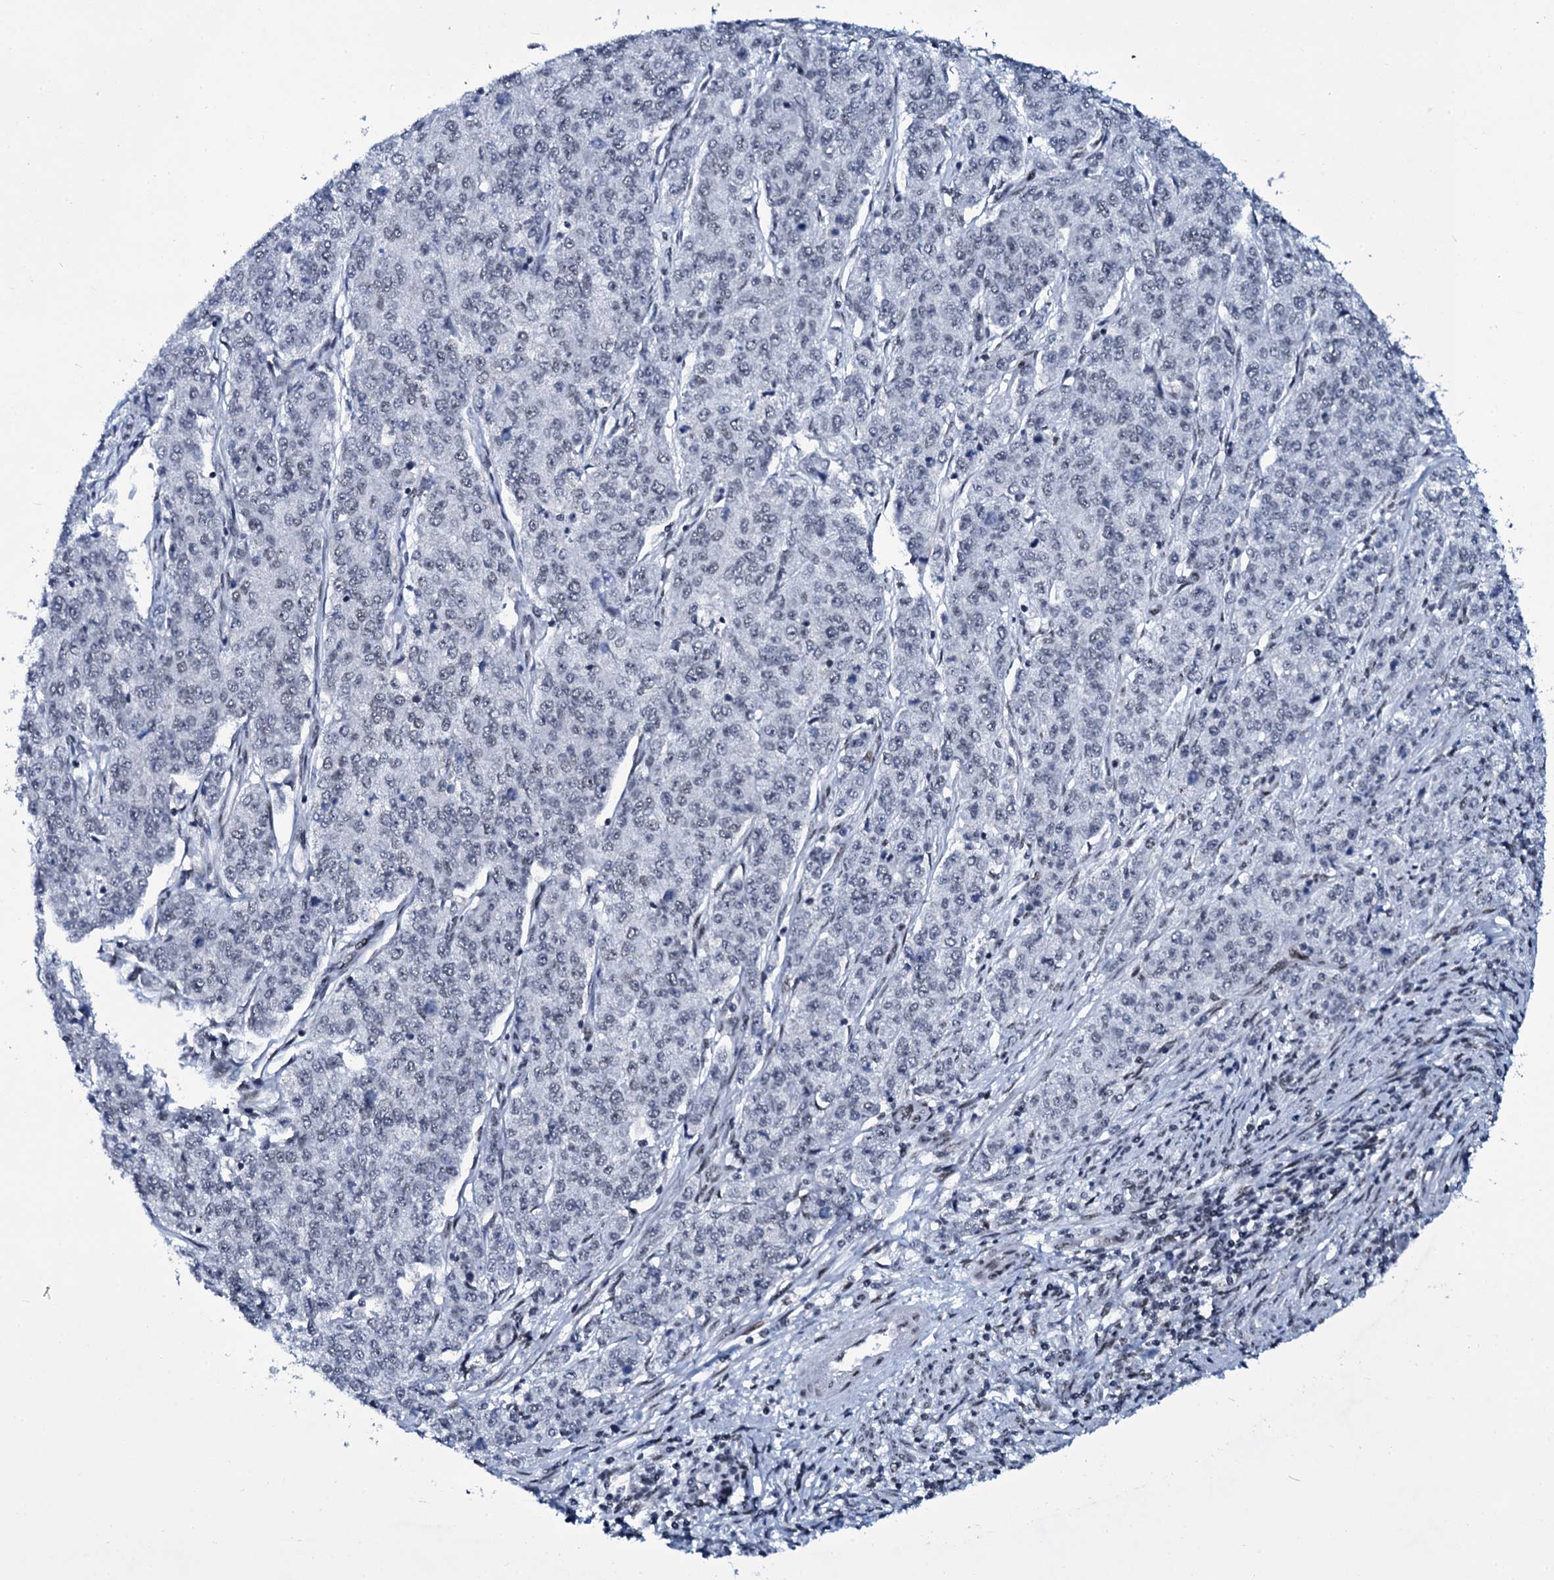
{"staining": {"intensity": "negative", "quantity": "none", "location": "none"}, "tissue": "endometrial cancer", "cell_type": "Tumor cells", "image_type": "cancer", "snomed": [{"axis": "morphology", "description": "Adenocarcinoma, NOS"}, {"axis": "topography", "description": "Endometrium"}], "caption": "IHC of human endometrial cancer displays no expression in tumor cells.", "gene": "ZMIZ2", "patient": {"sex": "female", "age": 50}}